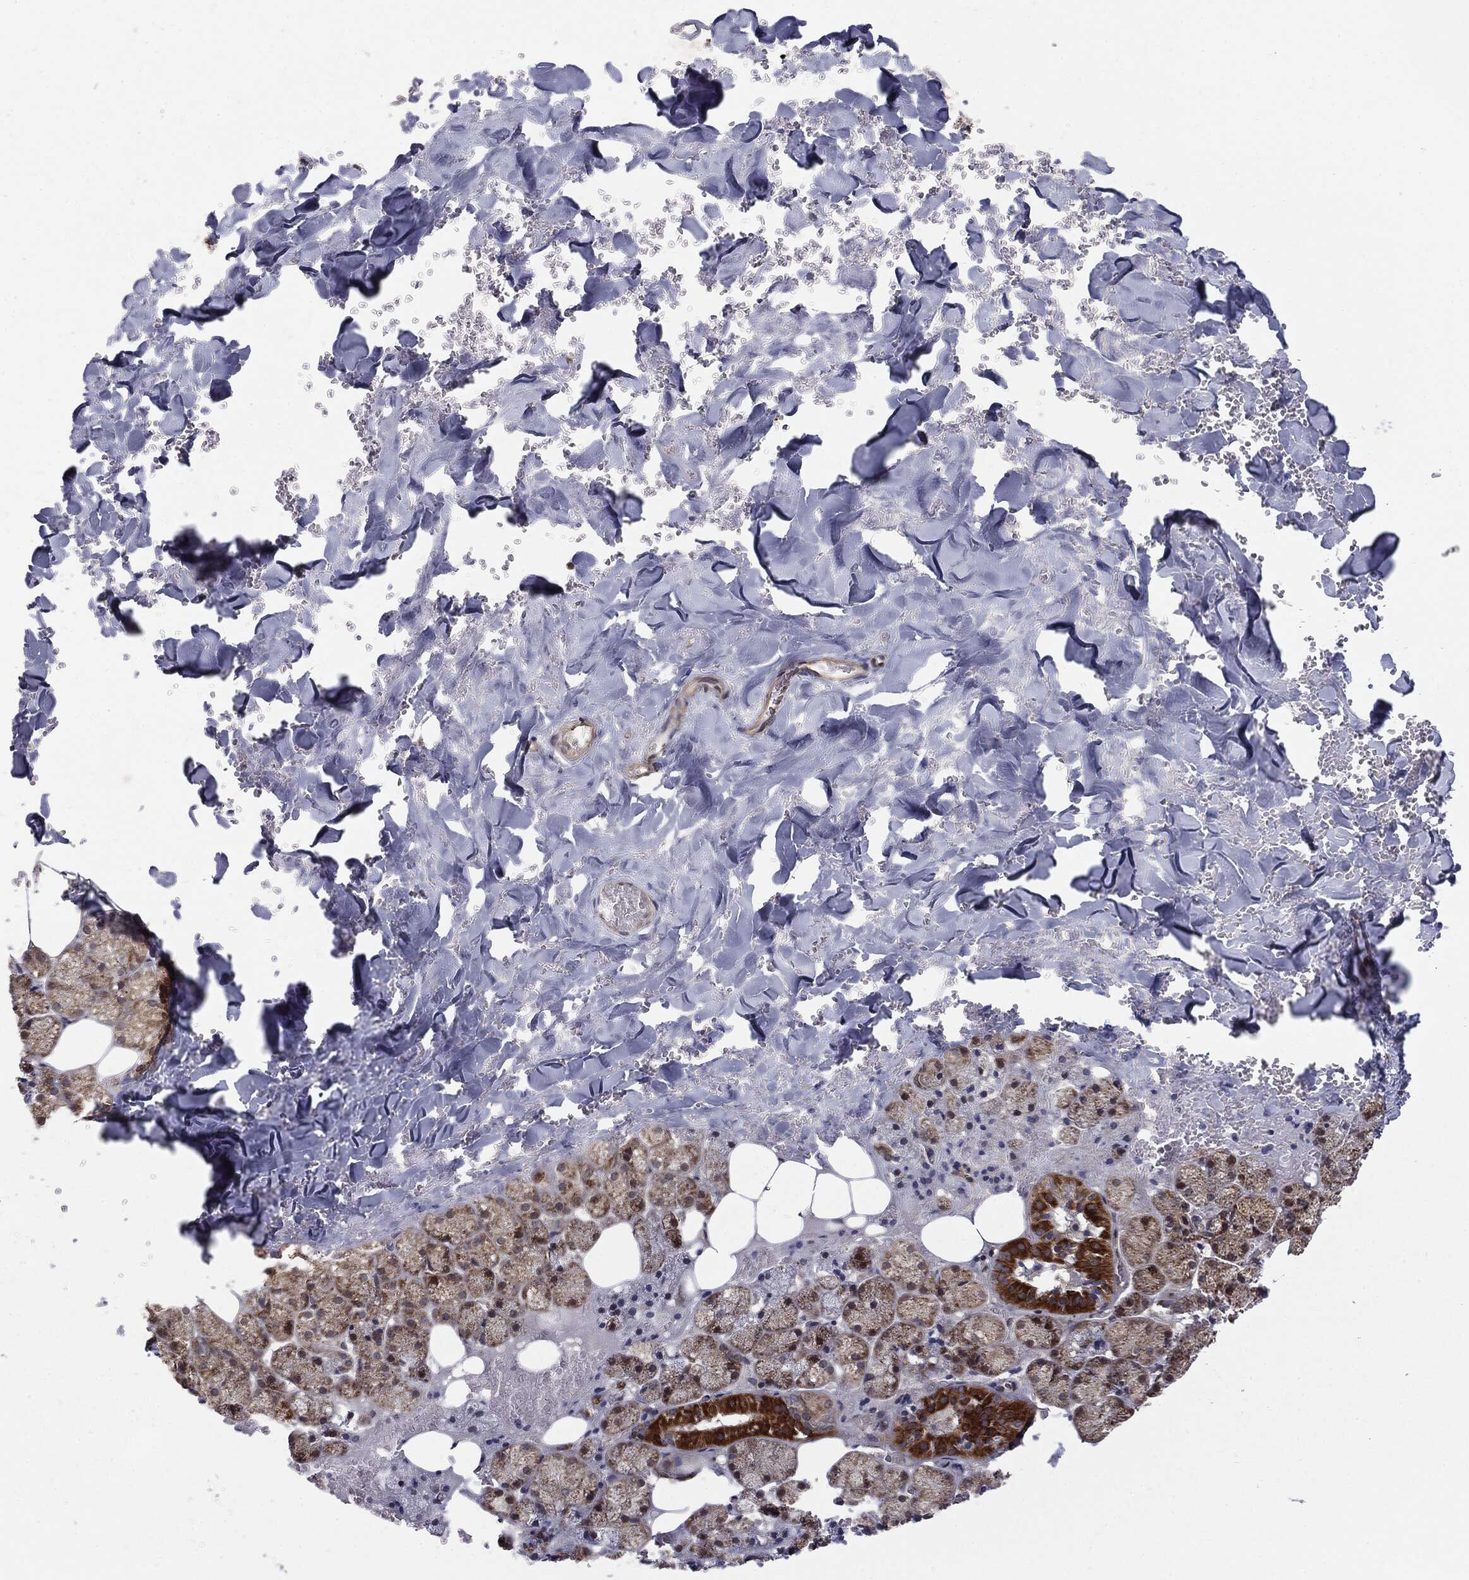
{"staining": {"intensity": "moderate", "quantity": ">75%", "location": "cytoplasmic/membranous"}, "tissue": "salivary gland", "cell_type": "Glandular cells", "image_type": "normal", "snomed": [{"axis": "morphology", "description": "Normal tissue, NOS"}, {"axis": "topography", "description": "Salivary gland"}], "caption": "High-power microscopy captured an IHC photomicrograph of benign salivary gland, revealing moderate cytoplasmic/membranous expression in approximately >75% of glandular cells.", "gene": "MTOR", "patient": {"sex": "male", "age": 38}}